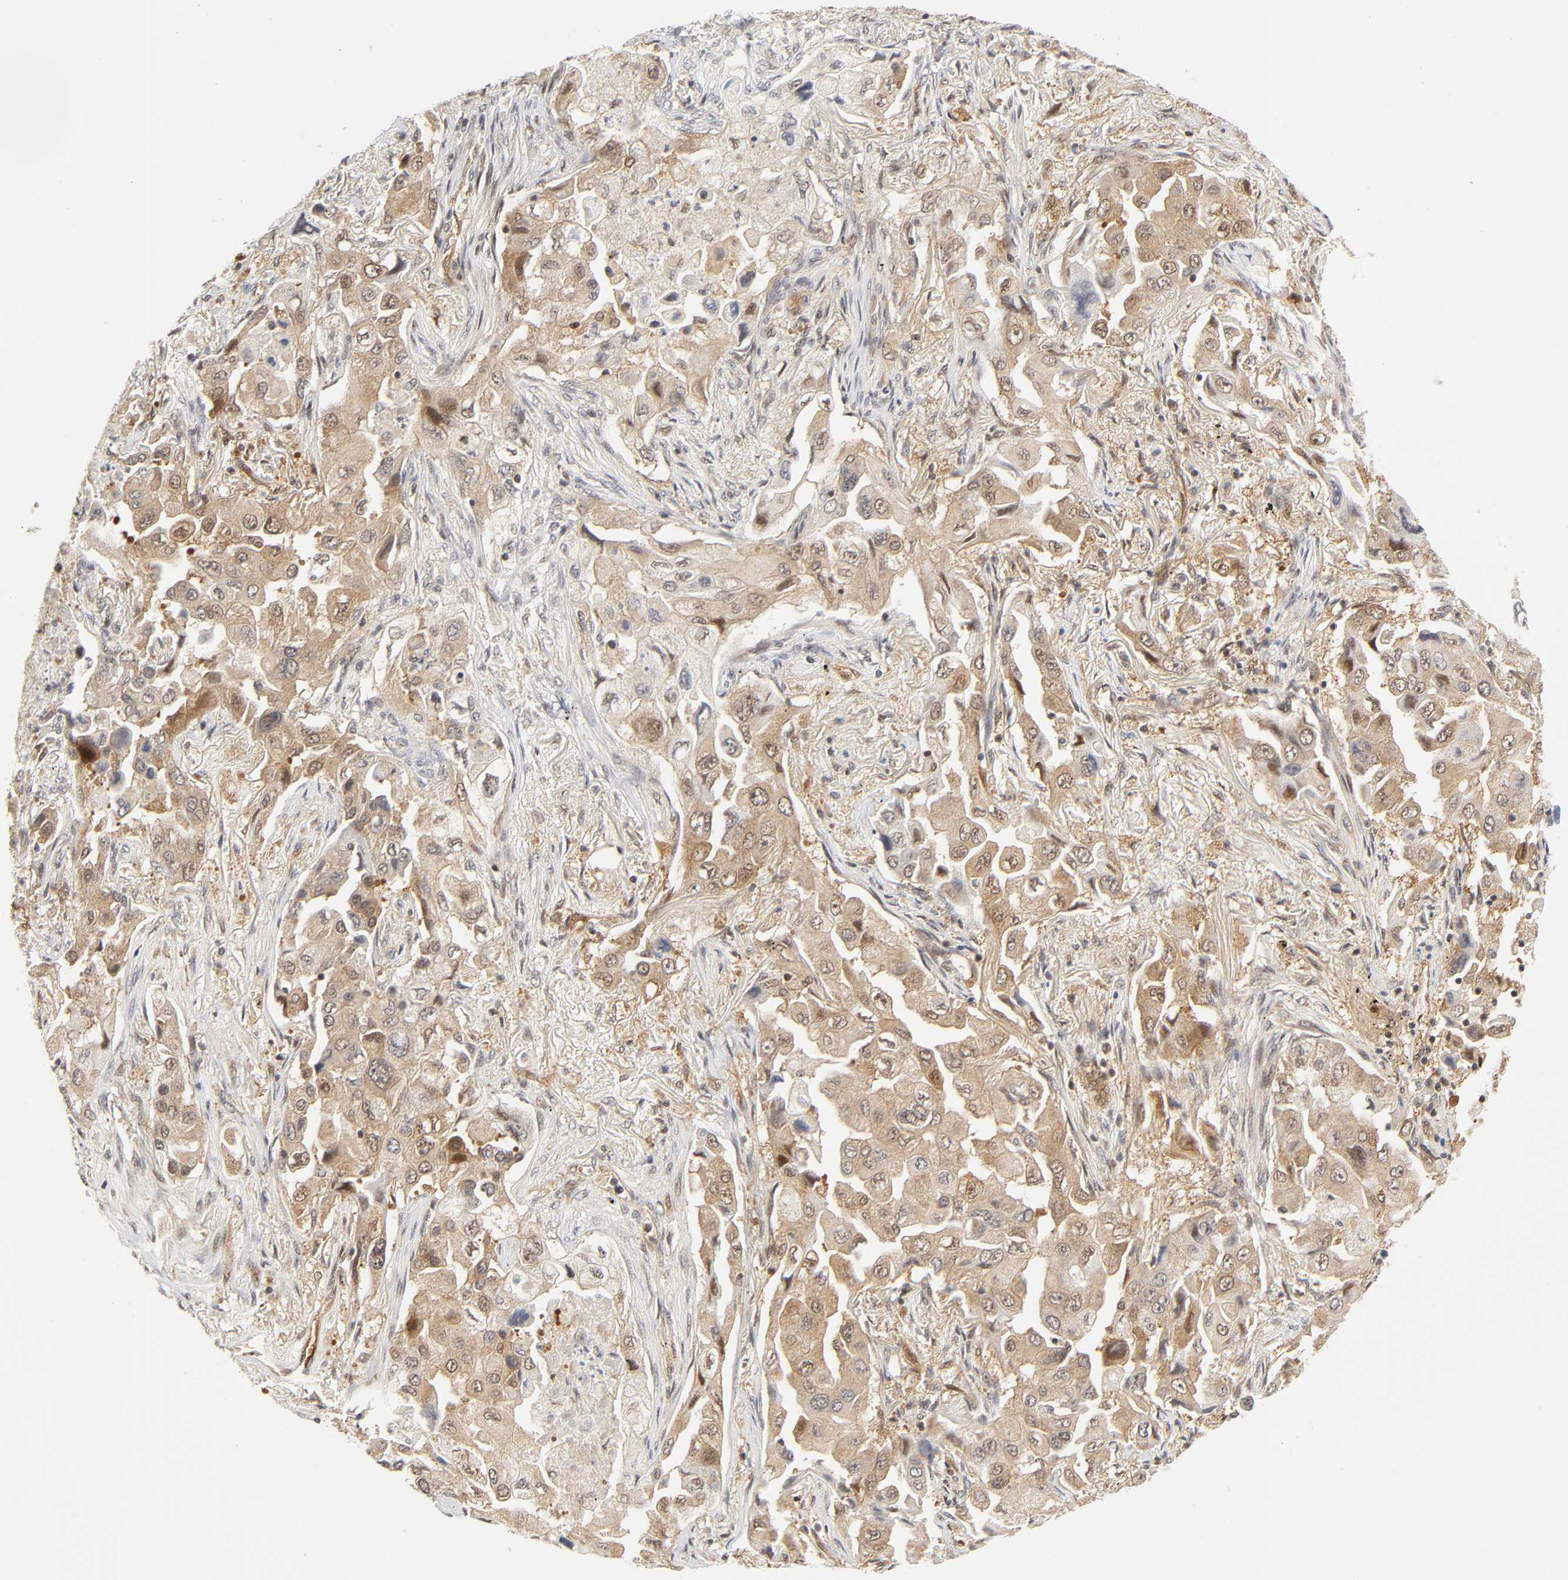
{"staining": {"intensity": "weak", "quantity": ">75%", "location": "cytoplasmic/membranous,nuclear"}, "tissue": "lung cancer", "cell_type": "Tumor cells", "image_type": "cancer", "snomed": [{"axis": "morphology", "description": "Adenocarcinoma, NOS"}, {"axis": "topography", "description": "Lung"}], "caption": "Immunohistochemistry (DAB (3,3'-diaminobenzidine)) staining of human adenocarcinoma (lung) demonstrates weak cytoplasmic/membranous and nuclear protein positivity in about >75% of tumor cells.", "gene": "CDC37", "patient": {"sex": "female", "age": 65}}